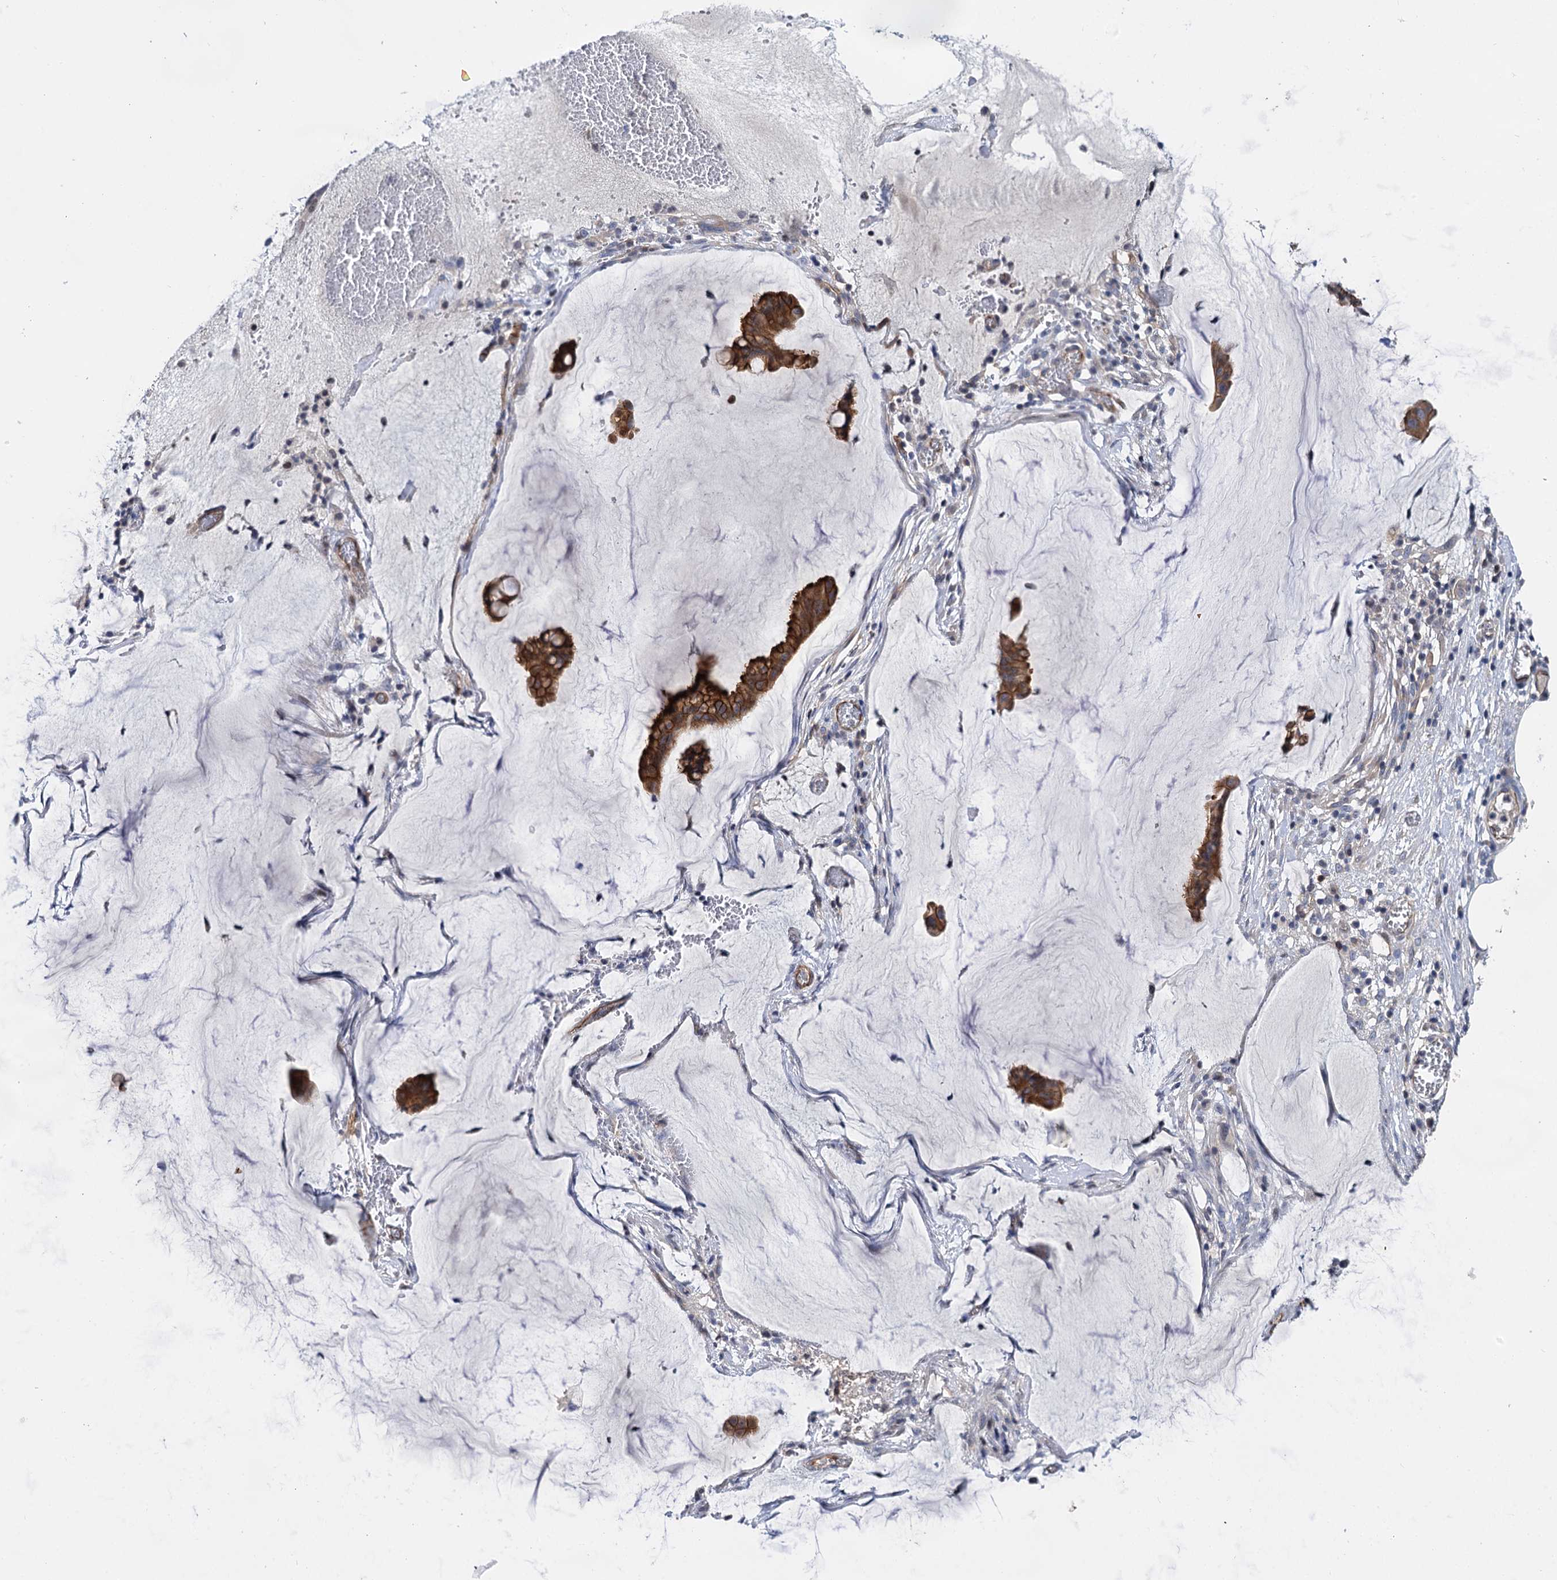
{"staining": {"intensity": "strong", "quantity": ">75%", "location": "cytoplasmic/membranous"}, "tissue": "ovarian cancer", "cell_type": "Tumor cells", "image_type": "cancer", "snomed": [{"axis": "morphology", "description": "Cystadenocarcinoma, mucinous, NOS"}, {"axis": "topography", "description": "Ovary"}], "caption": "The histopathology image shows immunohistochemical staining of mucinous cystadenocarcinoma (ovarian). There is strong cytoplasmic/membranous expression is present in about >75% of tumor cells. (DAB = brown stain, brightfield microscopy at high magnification).", "gene": "ABLIM1", "patient": {"sex": "female", "age": 73}}